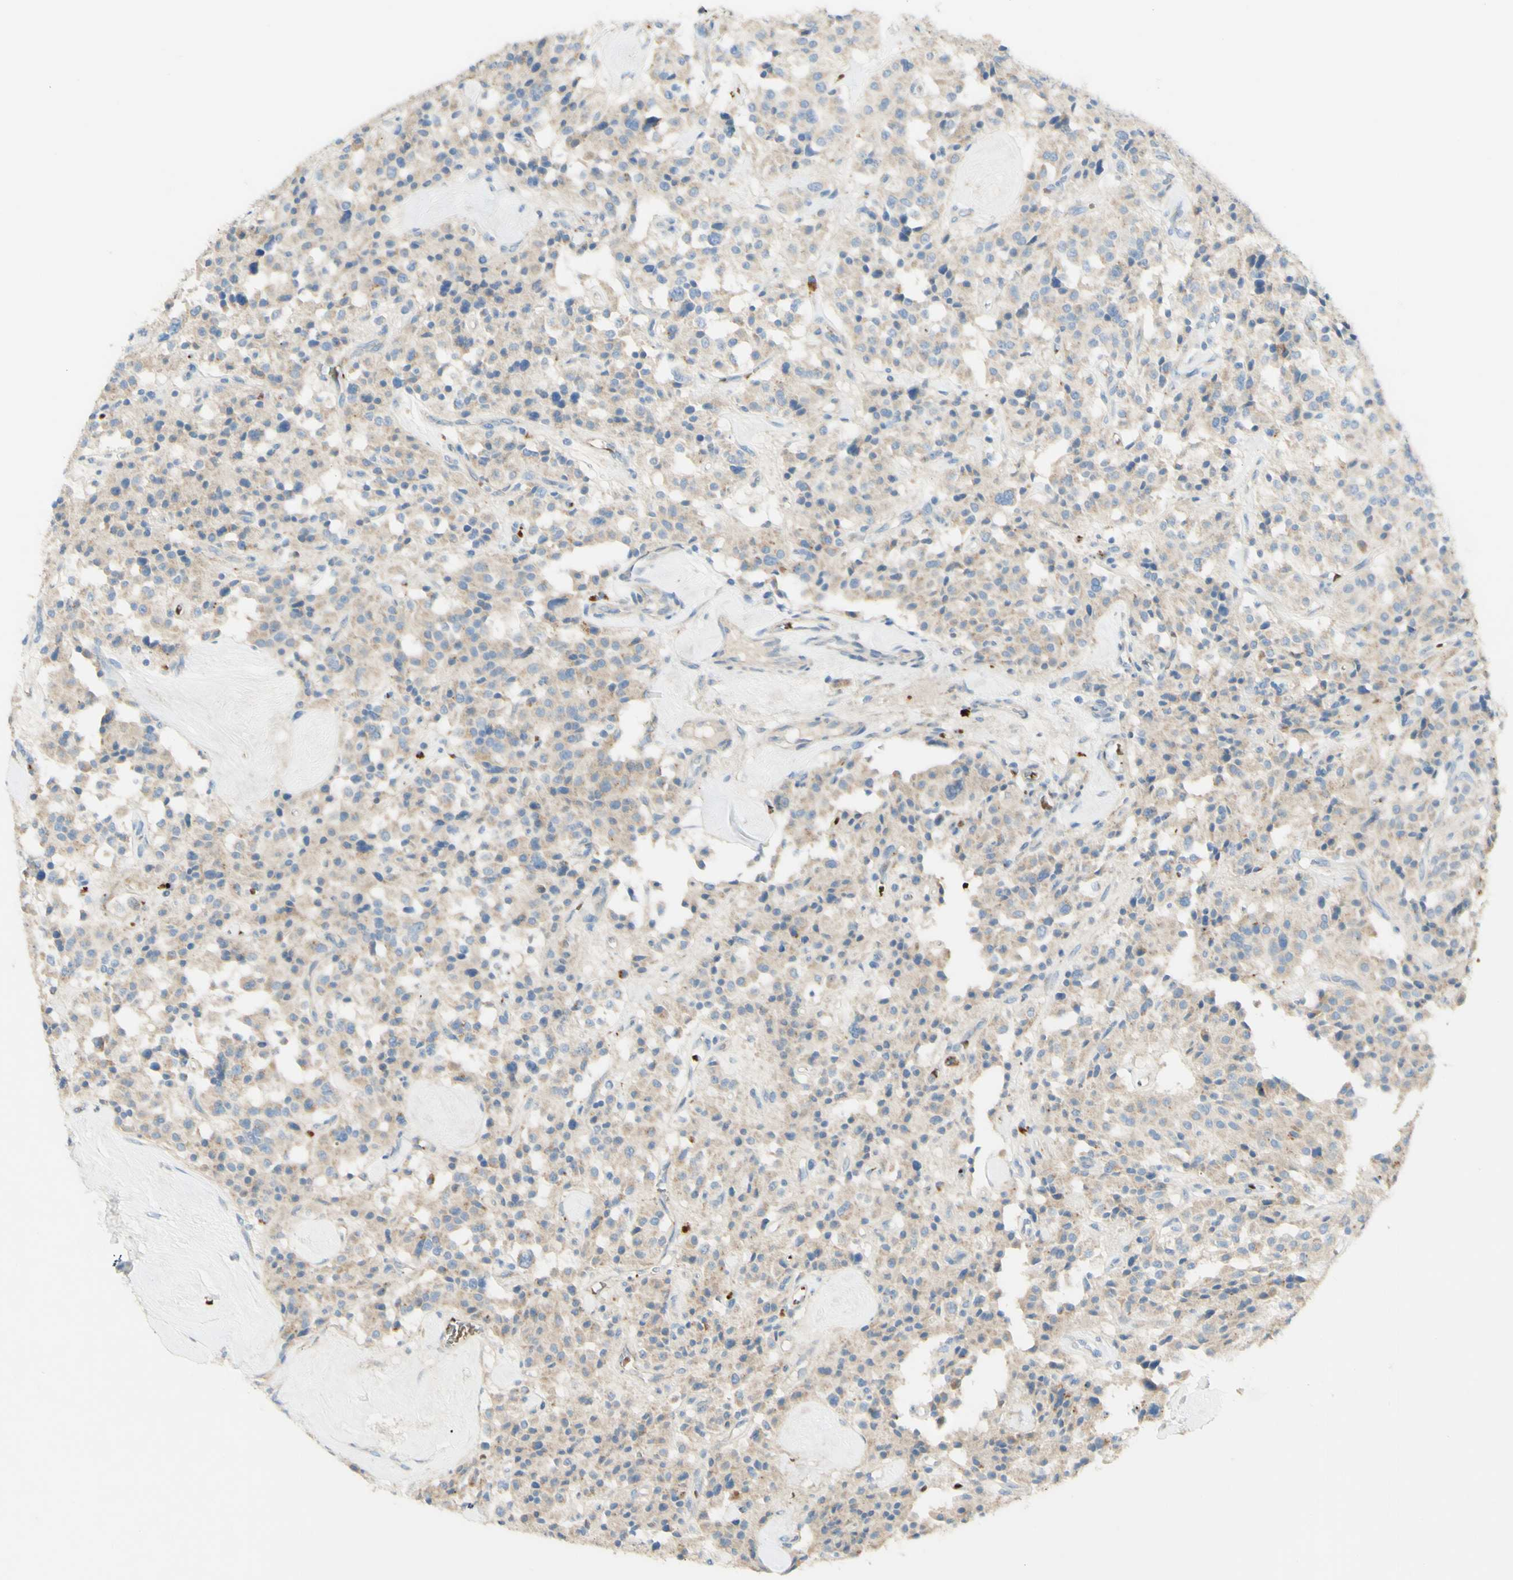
{"staining": {"intensity": "weak", "quantity": "25%-75%", "location": "cytoplasmic/membranous"}, "tissue": "carcinoid", "cell_type": "Tumor cells", "image_type": "cancer", "snomed": [{"axis": "morphology", "description": "Carcinoid, malignant, NOS"}, {"axis": "topography", "description": "Lung"}], "caption": "Immunohistochemical staining of carcinoid displays weak cytoplasmic/membranous protein expression in approximately 25%-75% of tumor cells. The staining was performed using DAB (3,3'-diaminobenzidine) to visualize the protein expression in brown, while the nuclei were stained in blue with hematoxylin (Magnification: 20x).", "gene": "GAN", "patient": {"sex": "male", "age": 30}}